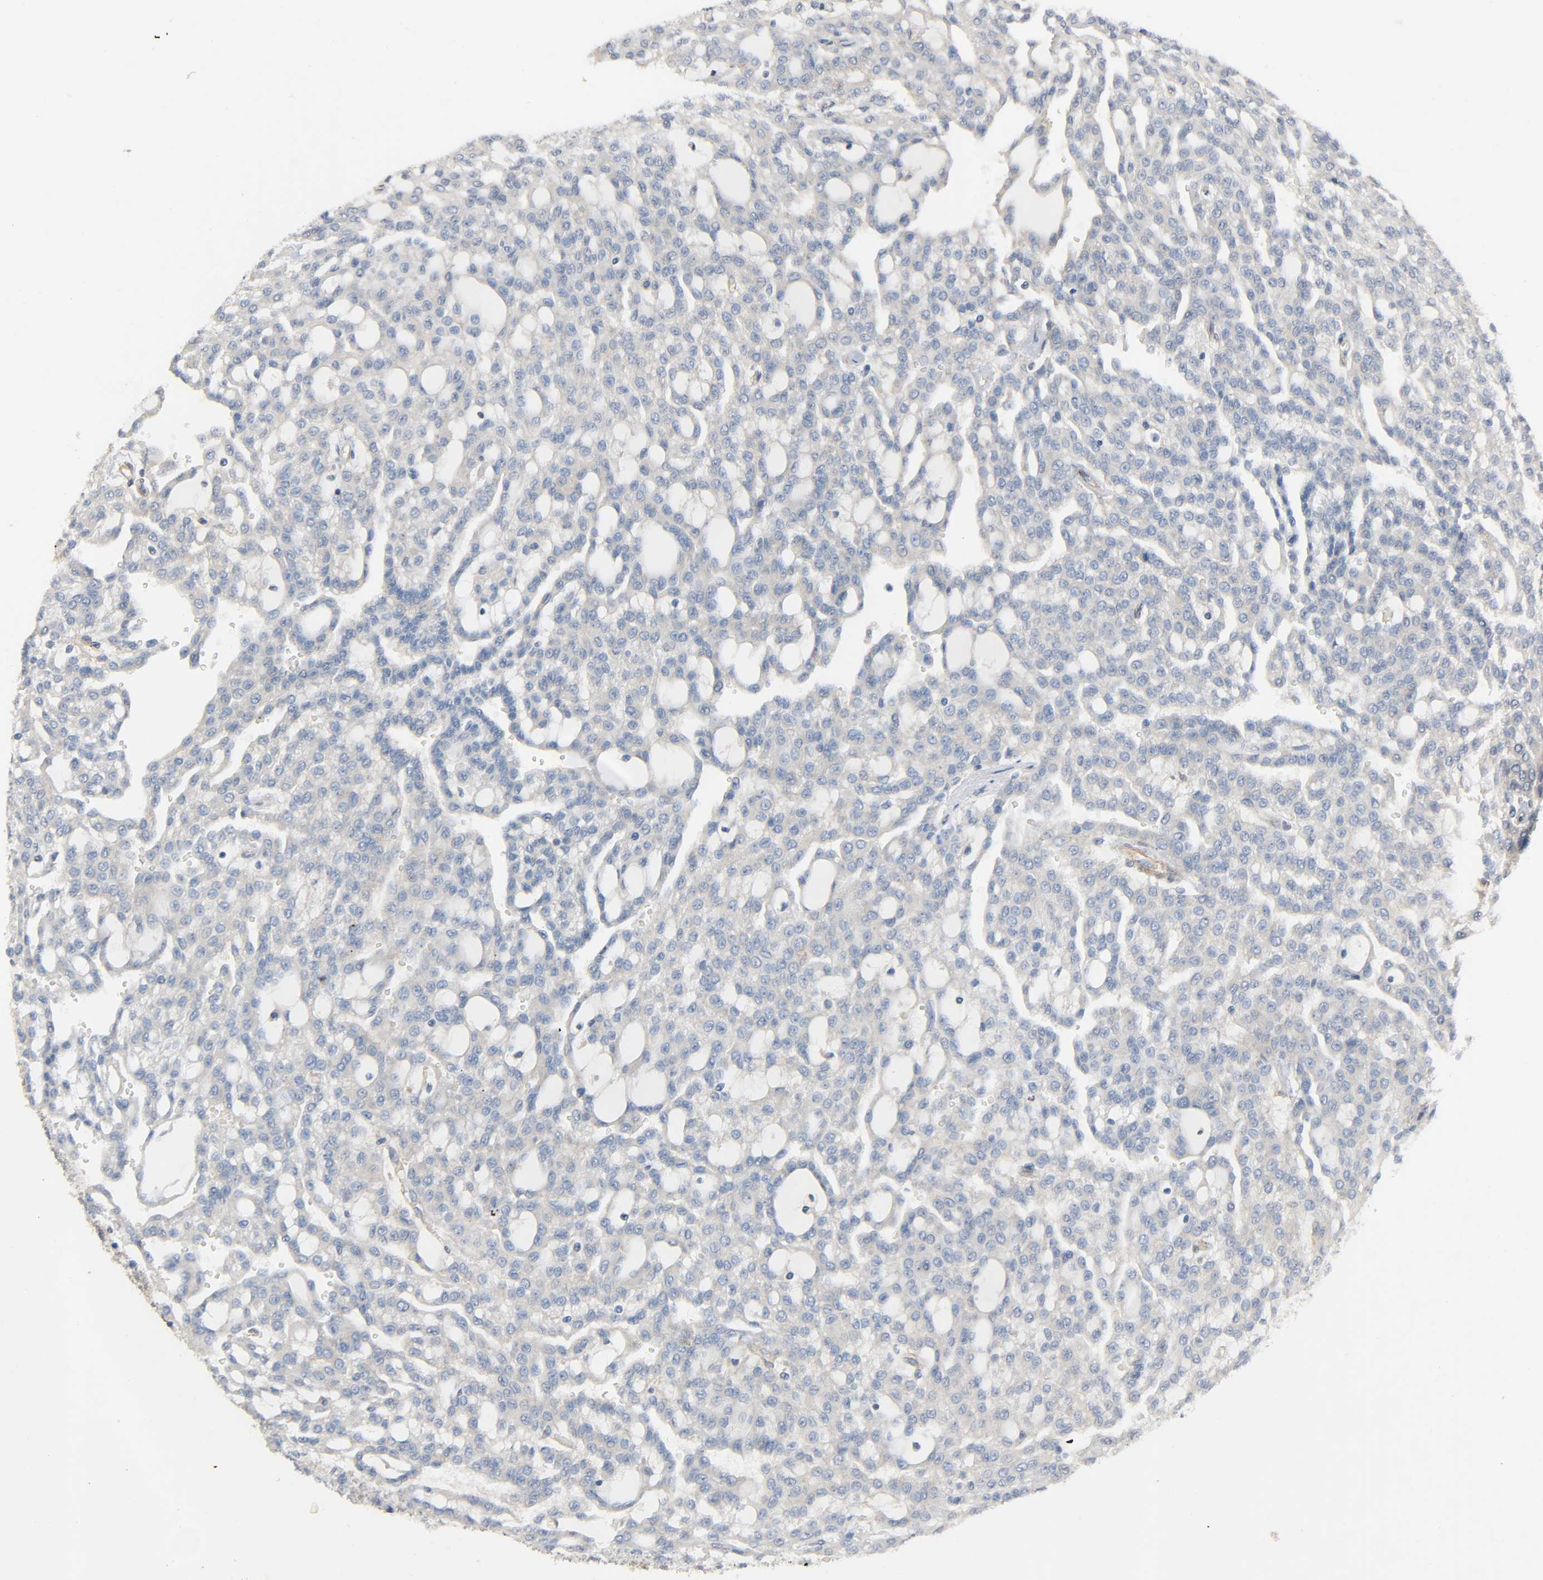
{"staining": {"intensity": "weak", "quantity": "25%-75%", "location": "cytoplasmic/membranous"}, "tissue": "renal cancer", "cell_type": "Tumor cells", "image_type": "cancer", "snomed": [{"axis": "morphology", "description": "Adenocarcinoma, NOS"}, {"axis": "topography", "description": "Kidney"}], "caption": "Renal cancer (adenocarcinoma) stained for a protein (brown) reveals weak cytoplasmic/membranous positive positivity in about 25%-75% of tumor cells.", "gene": "ARPC1A", "patient": {"sex": "male", "age": 63}}